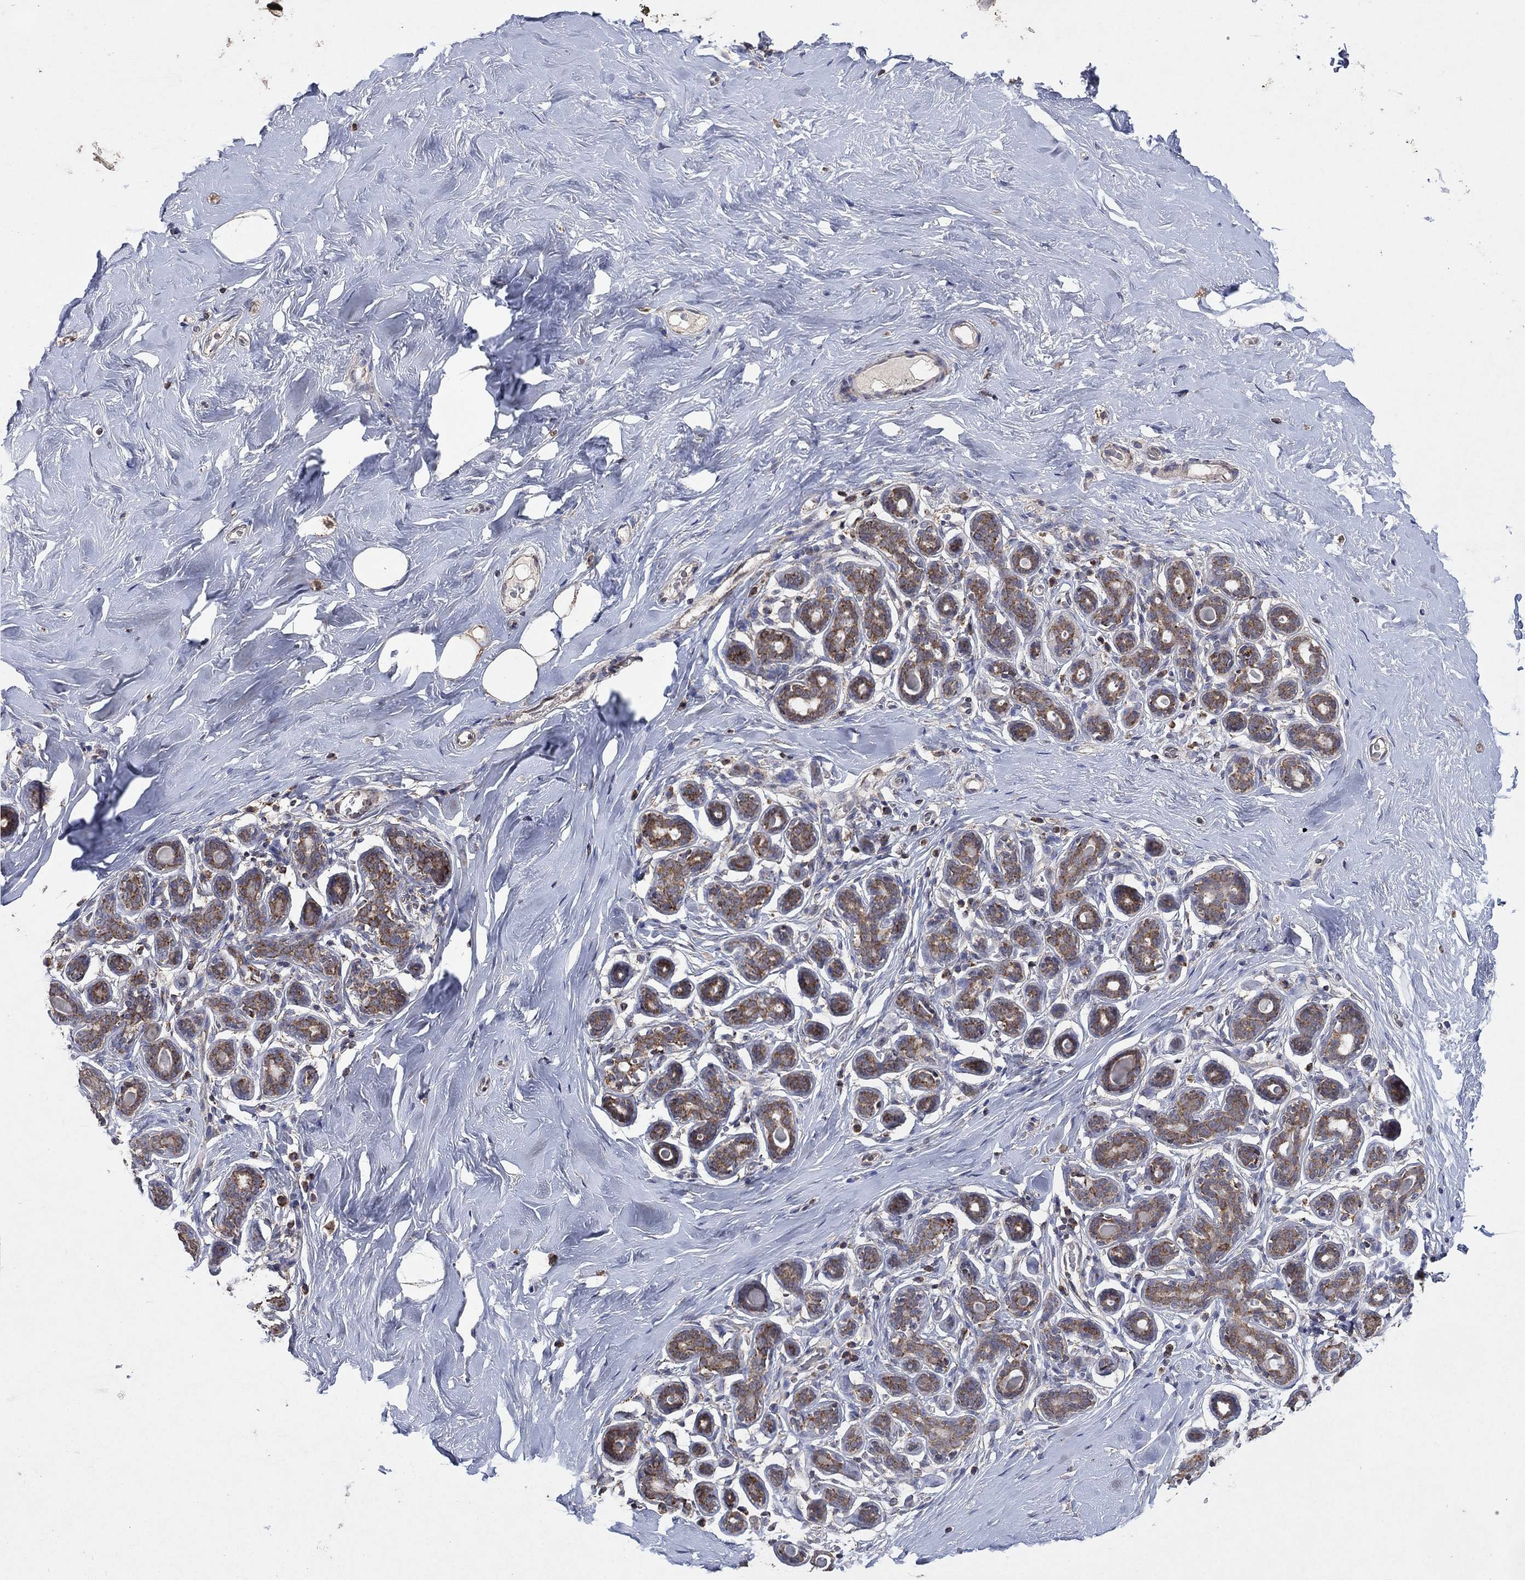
{"staining": {"intensity": "moderate", "quantity": ">75%", "location": "cytoplasmic/membranous"}, "tissue": "breast", "cell_type": "Glandular cells", "image_type": "normal", "snomed": [{"axis": "morphology", "description": "Normal tissue, NOS"}, {"axis": "topography", "description": "Skin"}, {"axis": "topography", "description": "Breast"}], "caption": "Moderate cytoplasmic/membranous protein staining is appreciated in about >75% of glandular cells in breast. The staining was performed using DAB to visualize the protein expression in brown, while the nuclei were stained in blue with hematoxylin (Magnification: 20x).", "gene": "DPH1", "patient": {"sex": "female", "age": 43}}